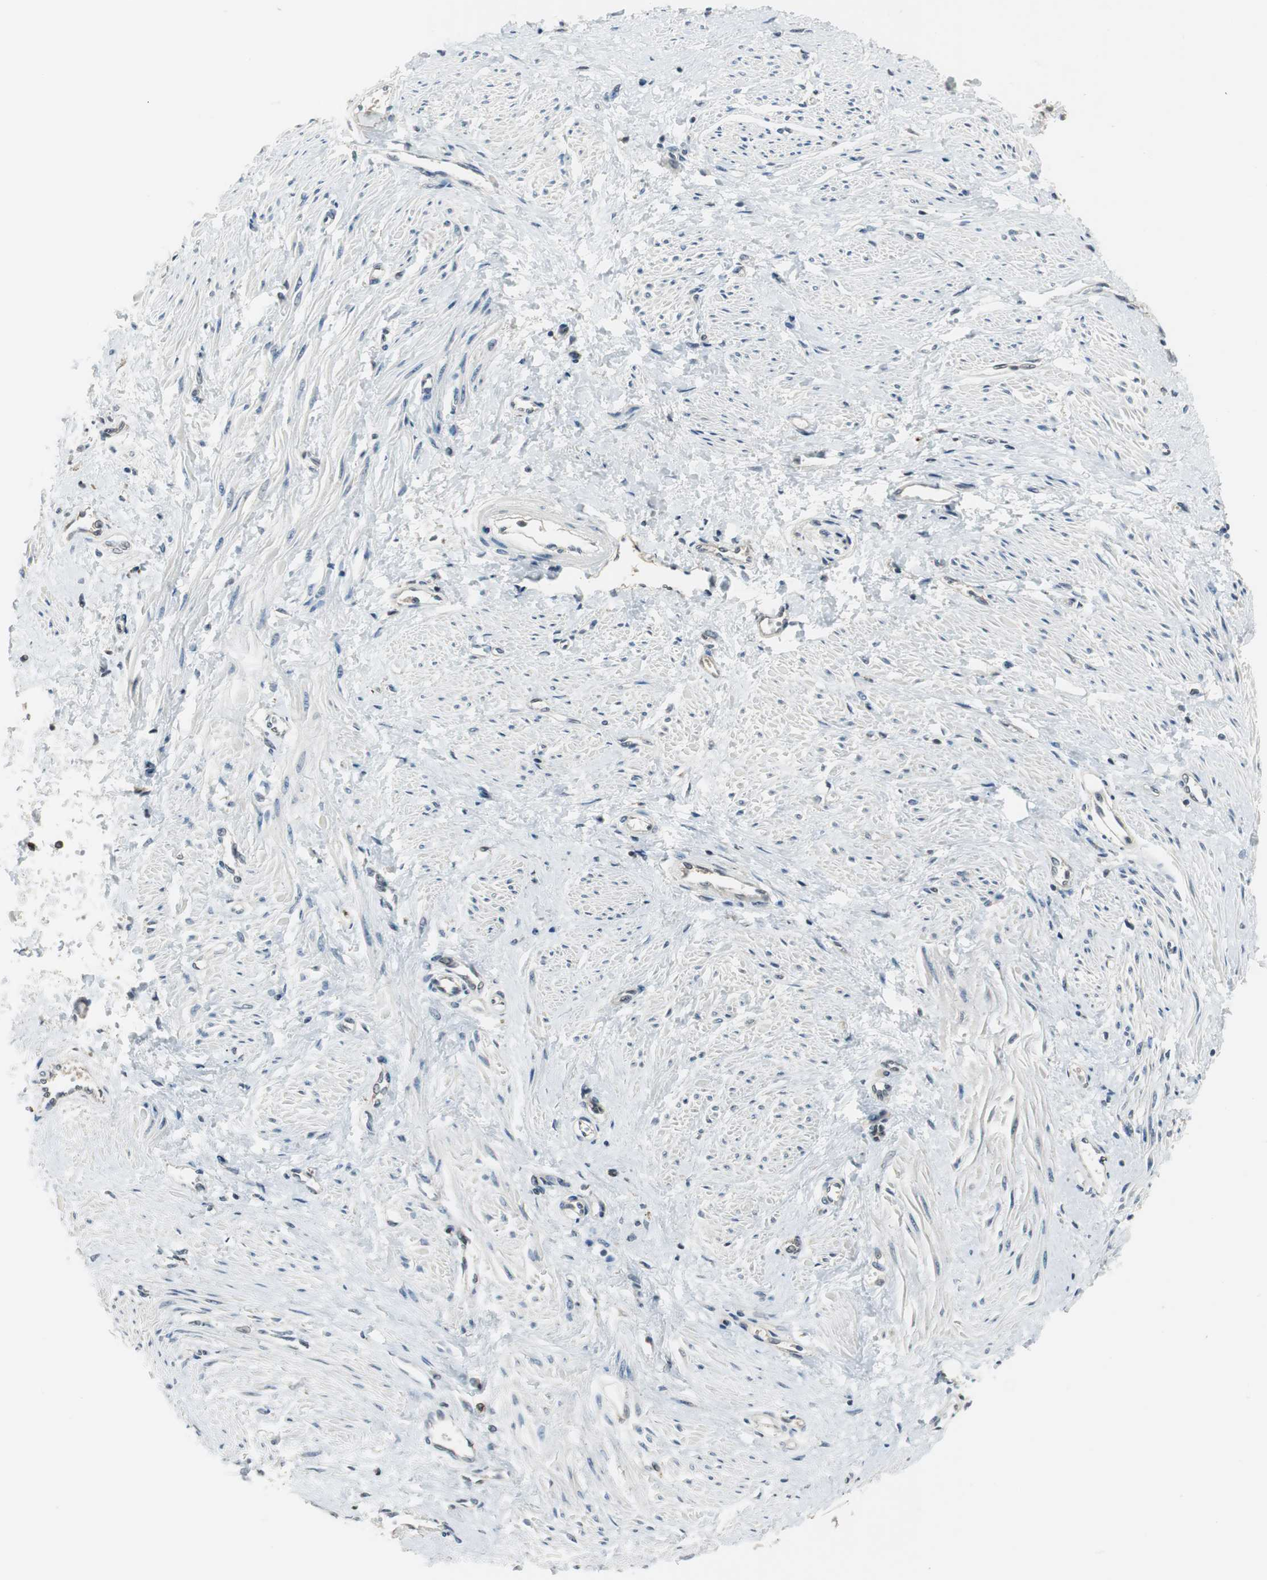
{"staining": {"intensity": "negative", "quantity": "none", "location": "none"}, "tissue": "smooth muscle", "cell_type": "Smooth muscle cells", "image_type": "normal", "snomed": [{"axis": "morphology", "description": "Normal tissue, NOS"}, {"axis": "topography", "description": "Smooth muscle"}, {"axis": "topography", "description": "Uterus"}], "caption": "Unremarkable smooth muscle was stained to show a protein in brown. There is no significant positivity in smooth muscle cells. The staining was performed using DAB to visualize the protein expression in brown, while the nuclei were stained in blue with hematoxylin (Magnification: 20x).", "gene": "NCK1", "patient": {"sex": "female", "age": 39}}